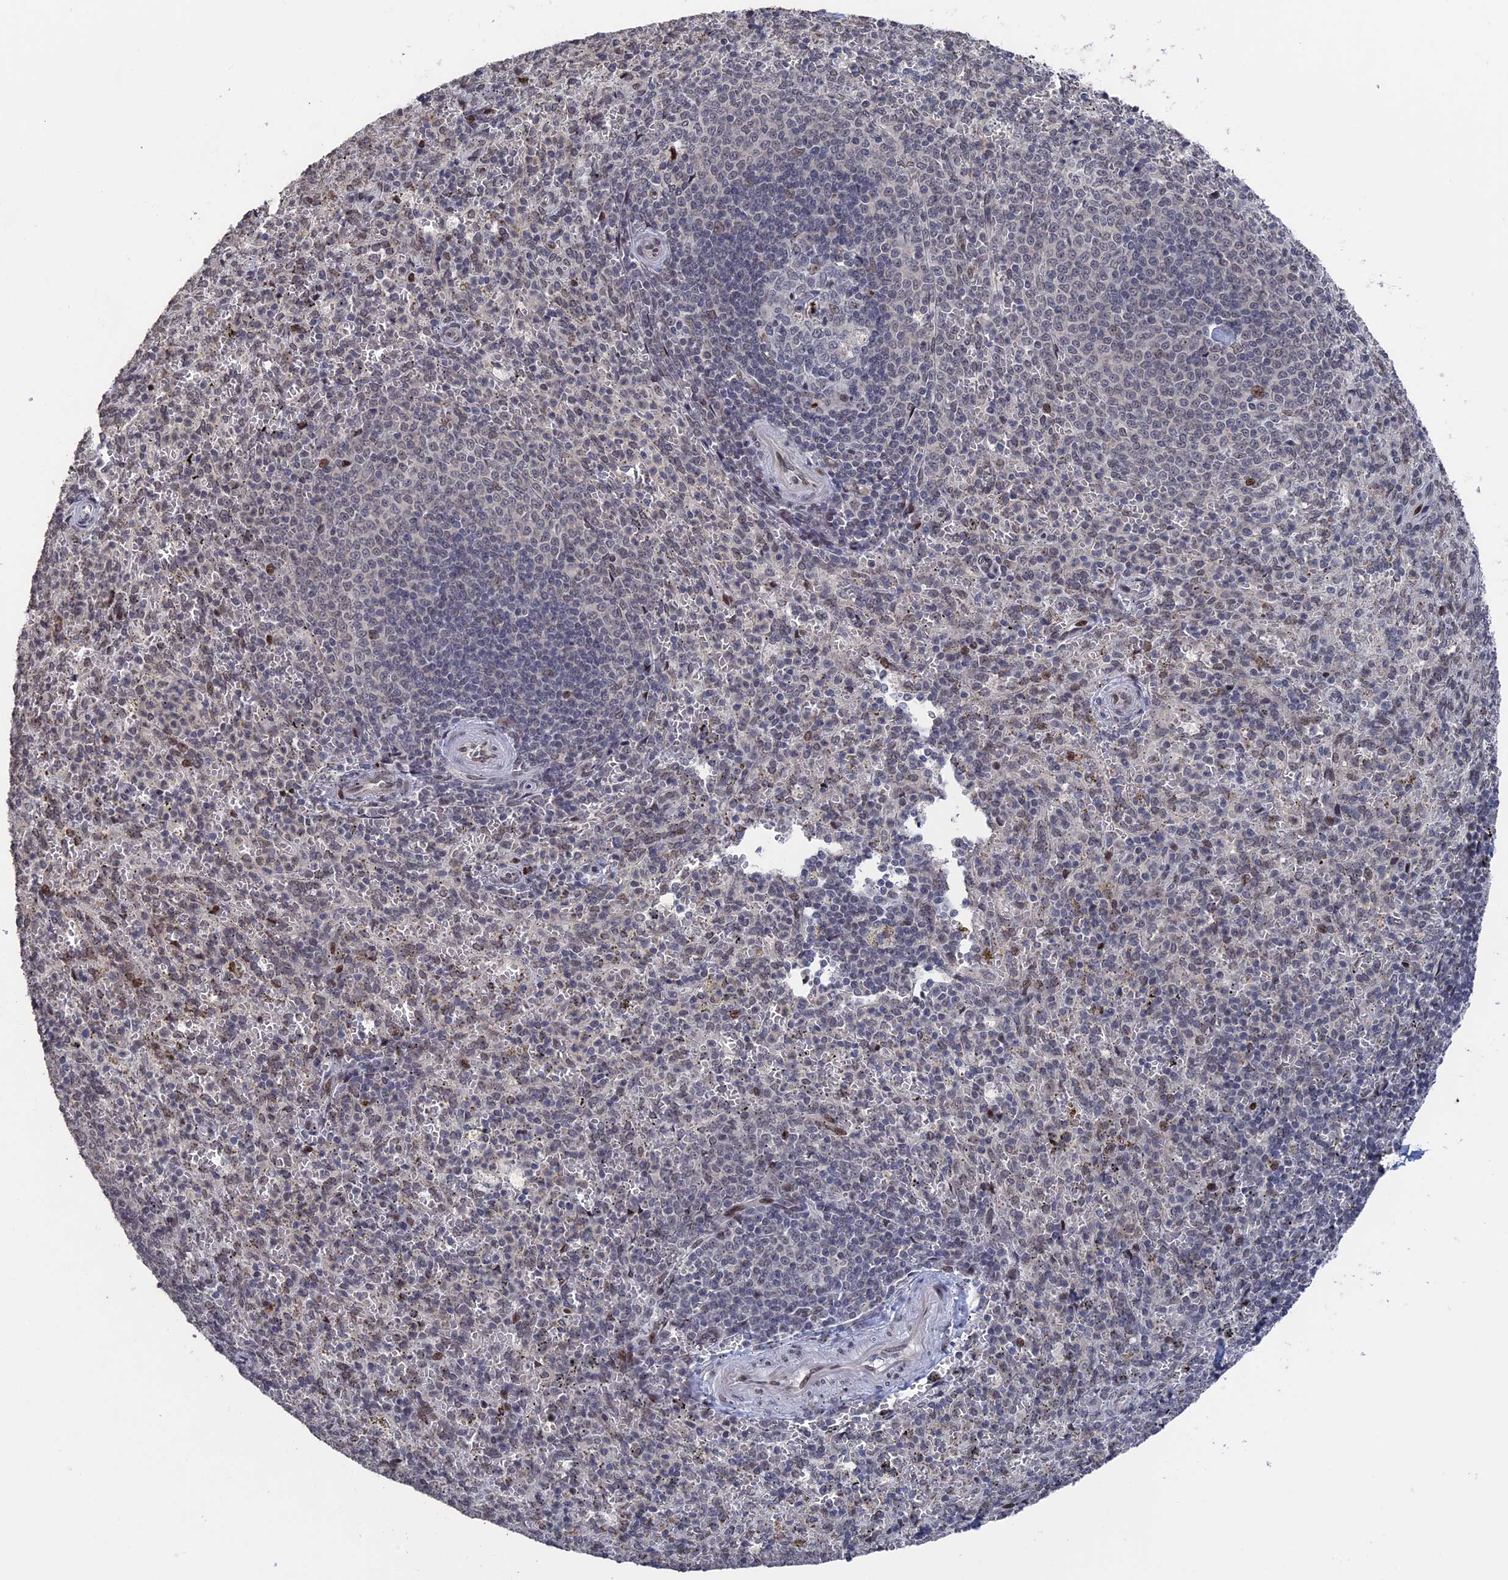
{"staining": {"intensity": "weak", "quantity": "25%-75%", "location": "nuclear"}, "tissue": "spleen", "cell_type": "Cells in red pulp", "image_type": "normal", "snomed": [{"axis": "morphology", "description": "Normal tissue, NOS"}, {"axis": "topography", "description": "Spleen"}], "caption": "Unremarkable spleen shows weak nuclear expression in approximately 25%-75% of cells in red pulp (Stains: DAB (3,3'-diaminobenzidine) in brown, nuclei in blue, Microscopy: brightfield microscopy at high magnification)..", "gene": "NR2C2AP", "patient": {"sex": "female", "age": 21}}